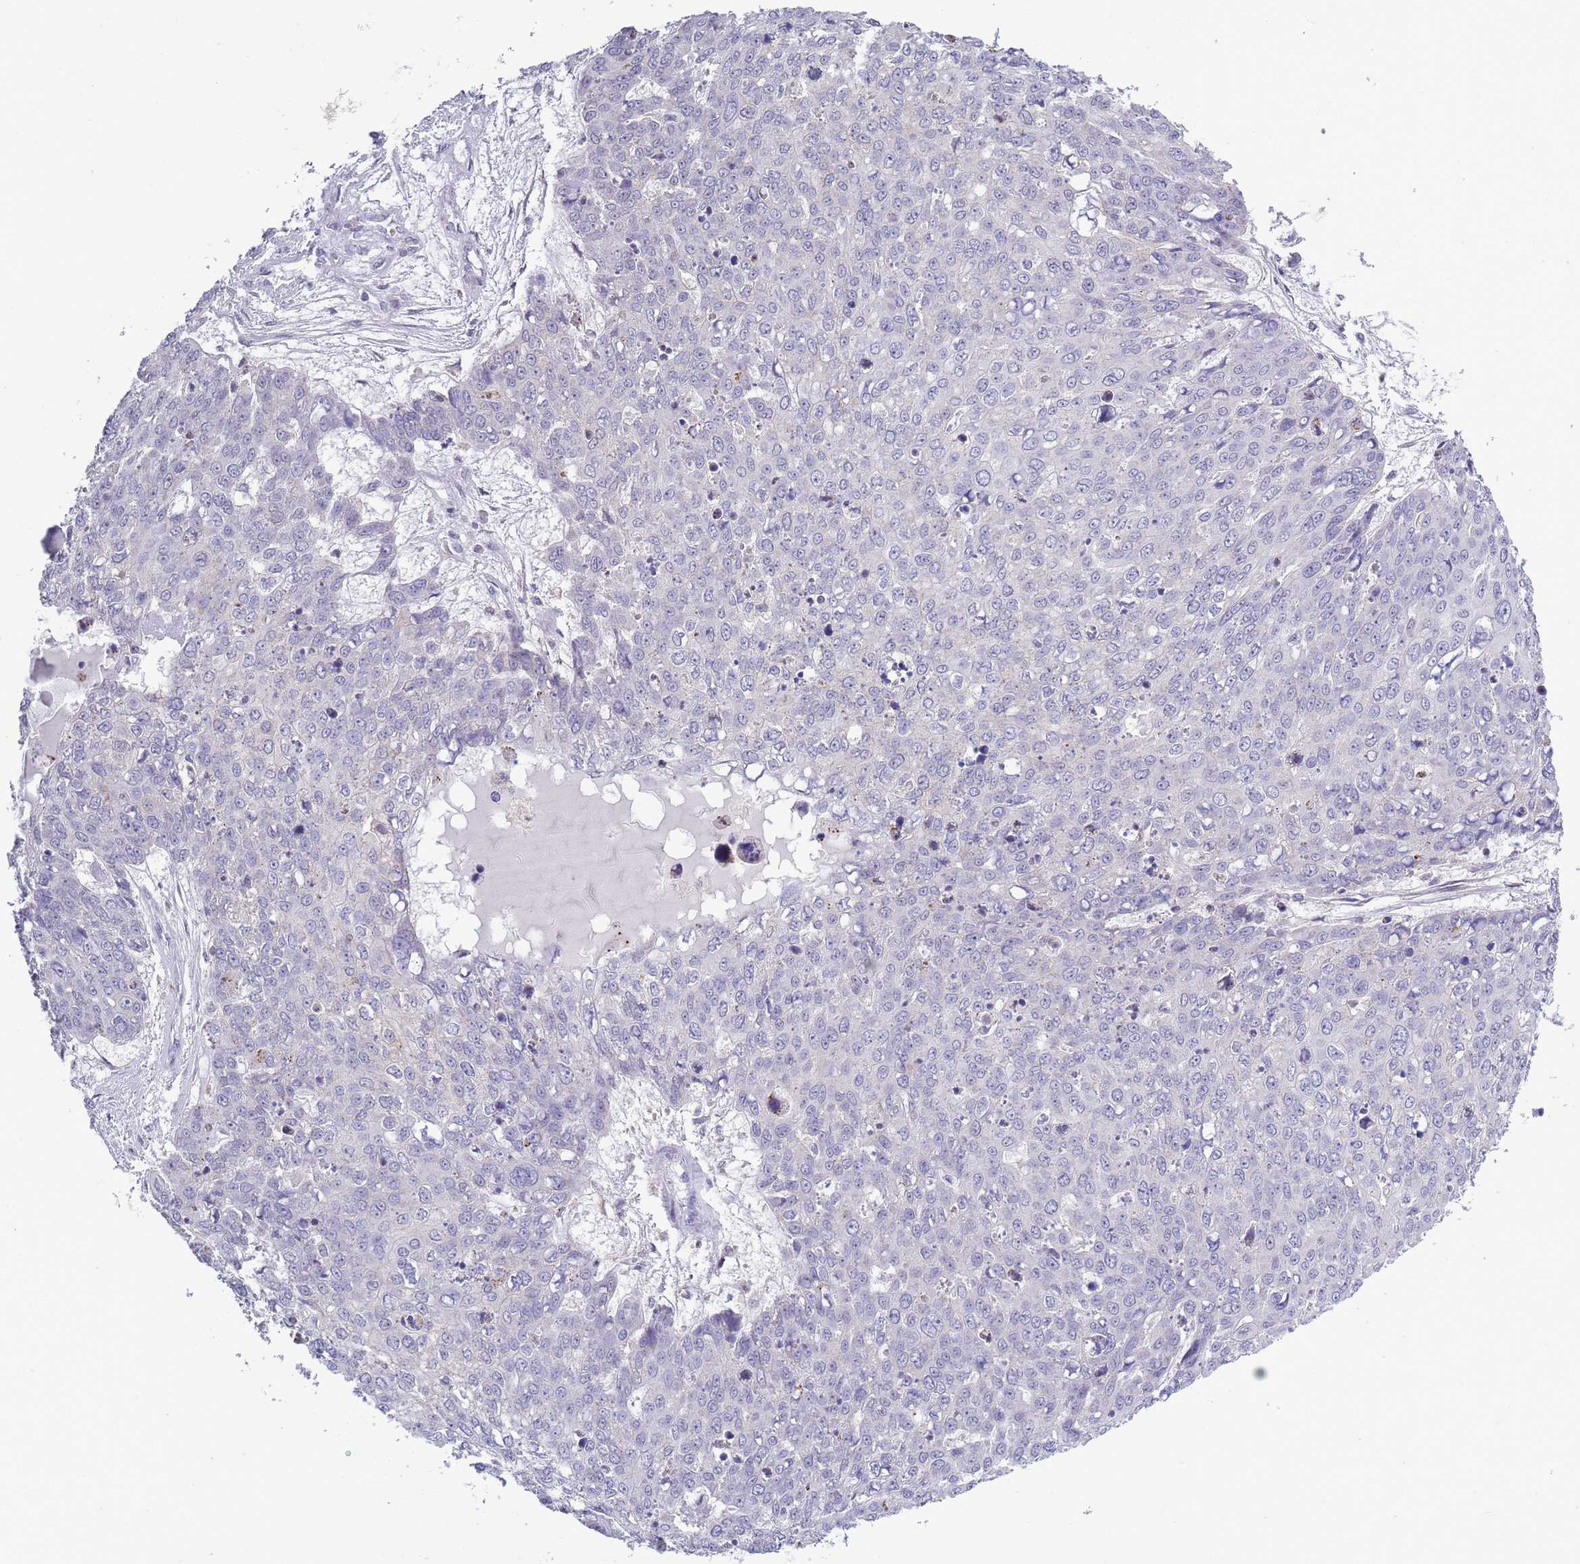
{"staining": {"intensity": "negative", "quantity": "none", "location": "none"}, "tissue": "skin cancer", "cell_type": "Tumor cells", "image_type": "cancer", "snomed": [{"axis": "morphology", "description": "Squamous cell carcinoma, NOS"}, {"axis": "topography", "description": "Skin"}], "caption": "This is an immunohistochemistry (IHC) photomicrograph of squamous cell carcinoma (skin). There is no staining in tumor cells.", "gene": "ACSBG1", "patient": {"sex": "male", "age": 71}}